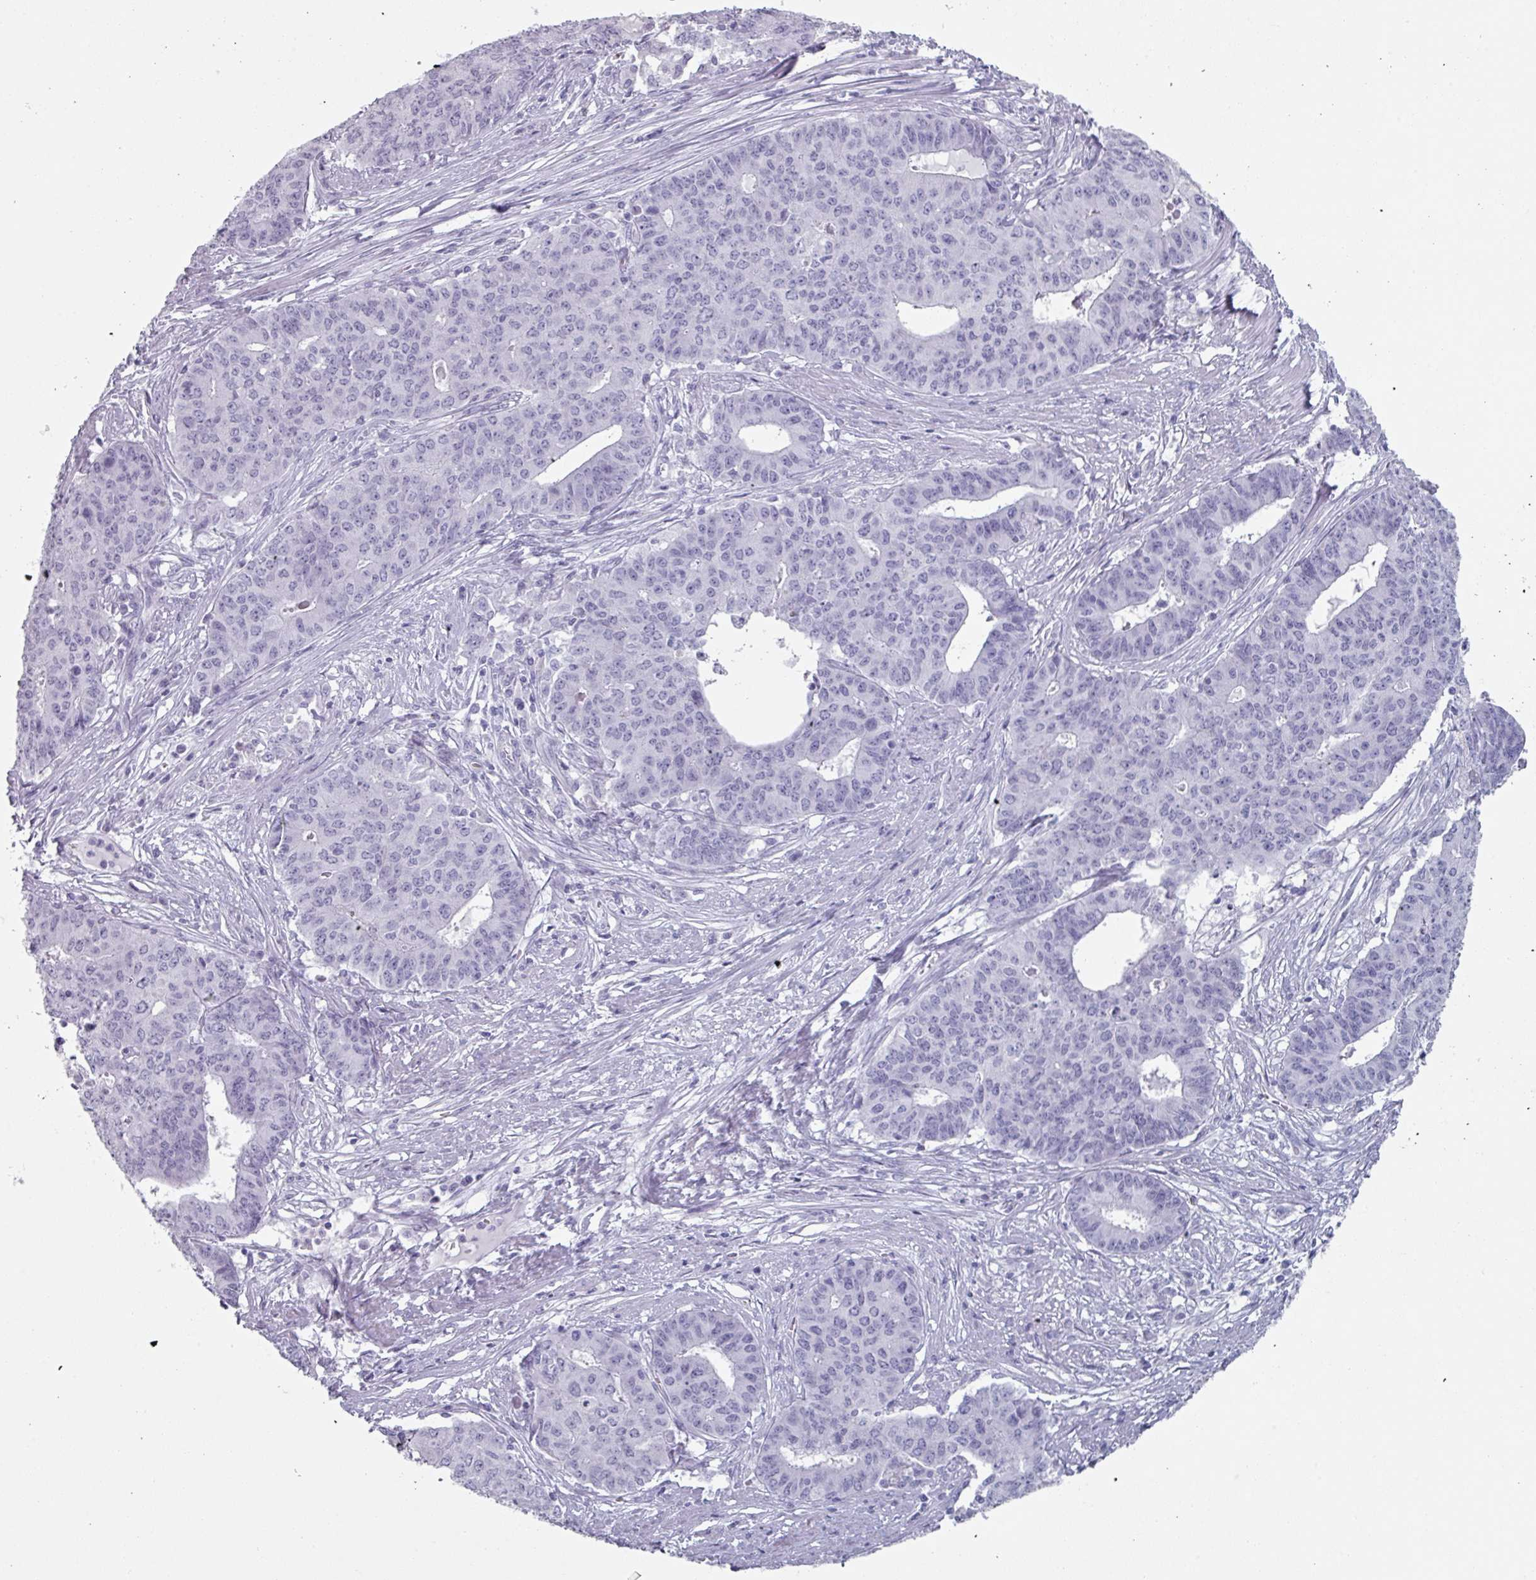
{"staining": {"intensity": "negative", "quantity": "none", "location": "none"}, "tissue": "endometrial cancer", "cell_type": "Tumor cells", "image_type": "cancer", "snomed": [{"axis": "morphology", "description": "Adenocarcinoma, NOS"}, {"axis": "topography", "description": "Endometrium"}], "caption": "The immunohistochemistry image has no significant staining in tumor cells of adenocarcinoma (endometrial) tissue.", "gene": "SLC35G2", "patient": {"sex": "female", "age": 59}}